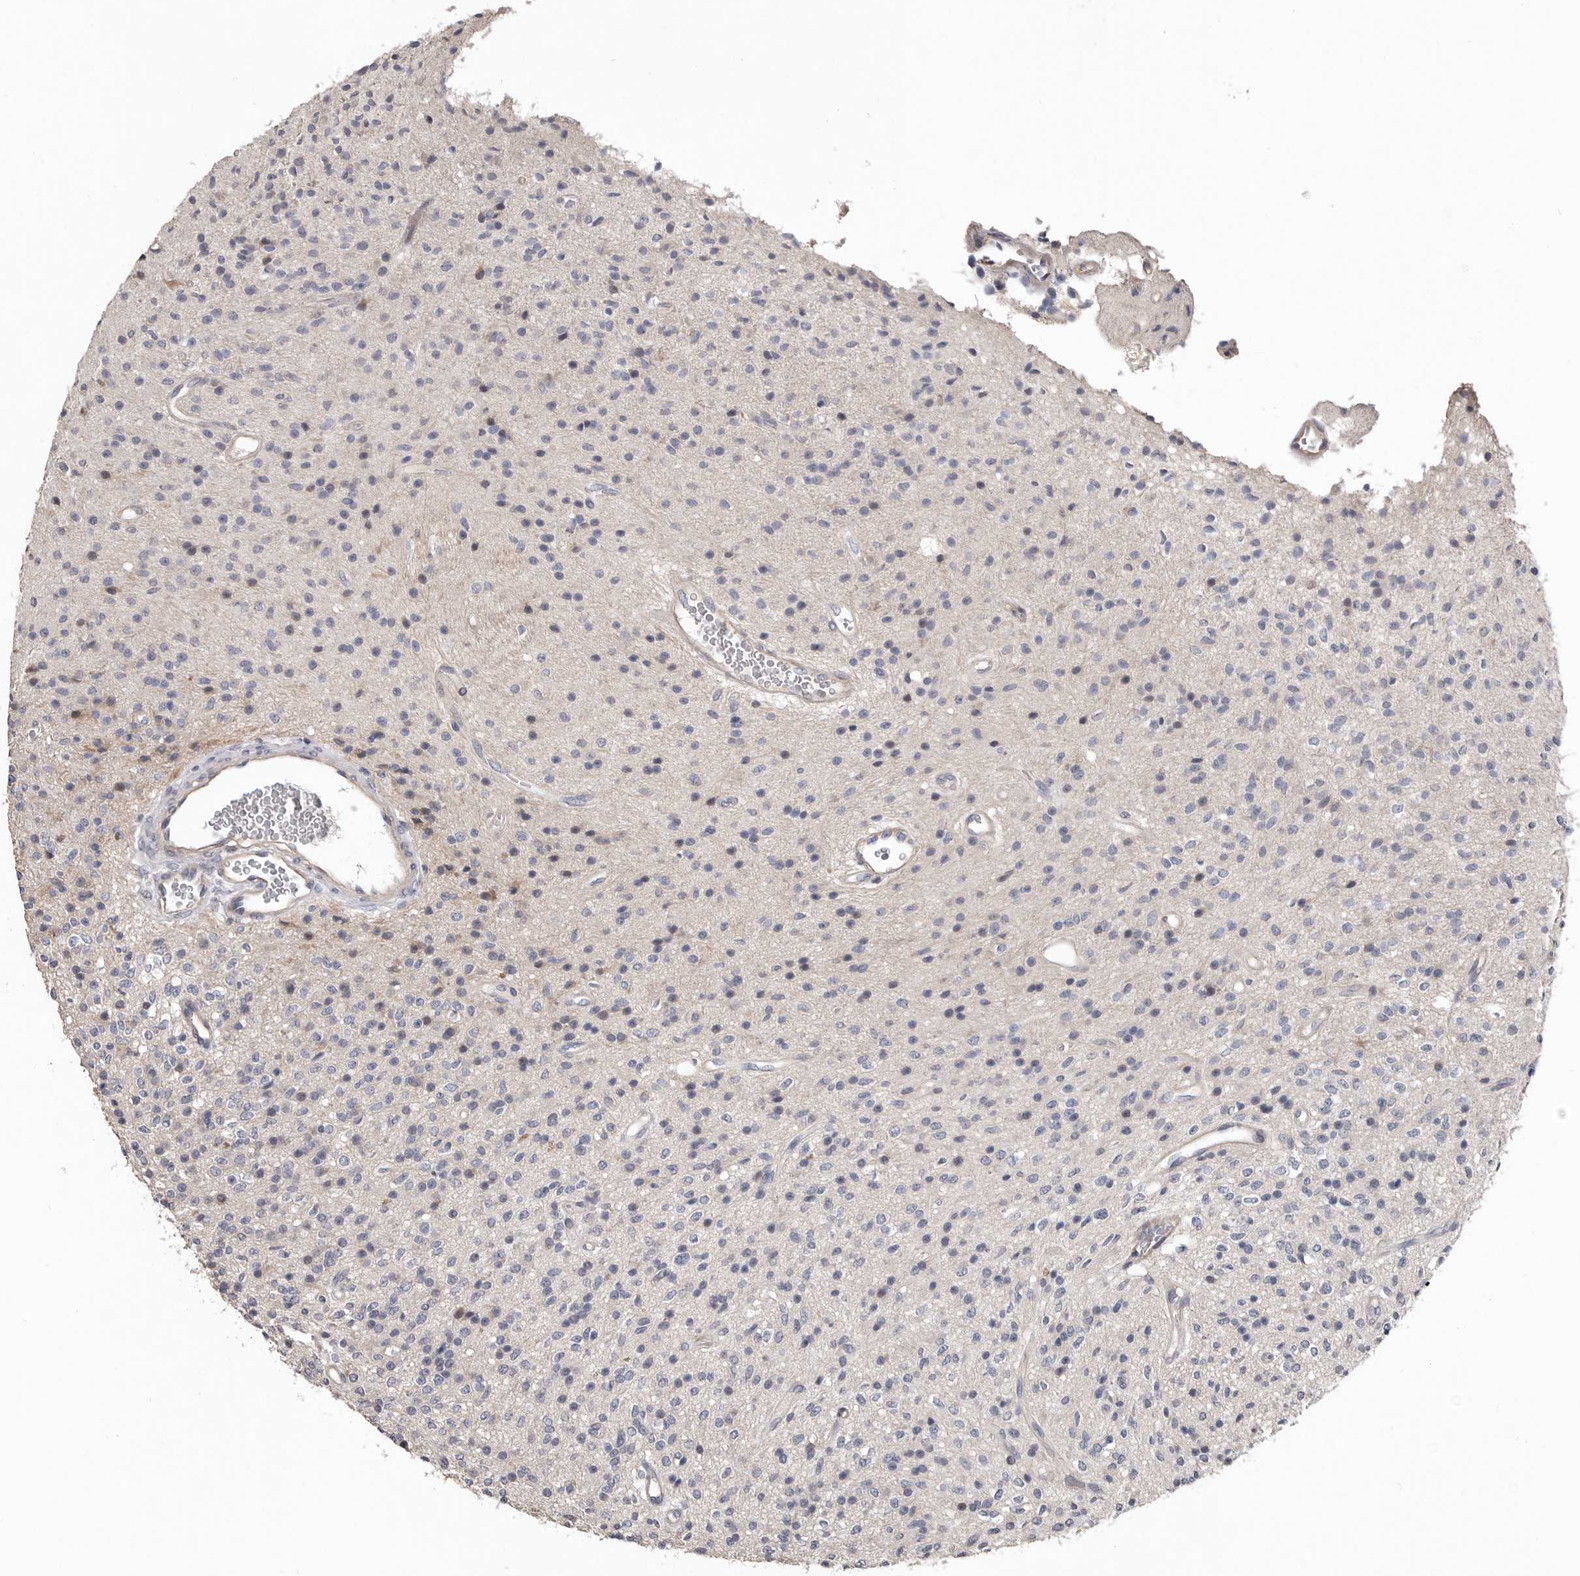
{"staining": {"intensity": "negative", "quantity": "none", "location": "none"}, "tissue": "glioma", "cell_type": "Tumor cells", "image_type": "cancer", "snomed": [{"axis": "morphology", "description": "Glioma, malignant, High grade"}, {"axis": "topography", "description": "Brain"}], "caption": "Immunohistochemistry photomicrograph of neoplastic tissue: high-grade glioma (malignant) stained with DAB shows no significant protein expression in tumor cells.", "gene": "RNF217", "patient": {"sex": "male", "age": 34}}